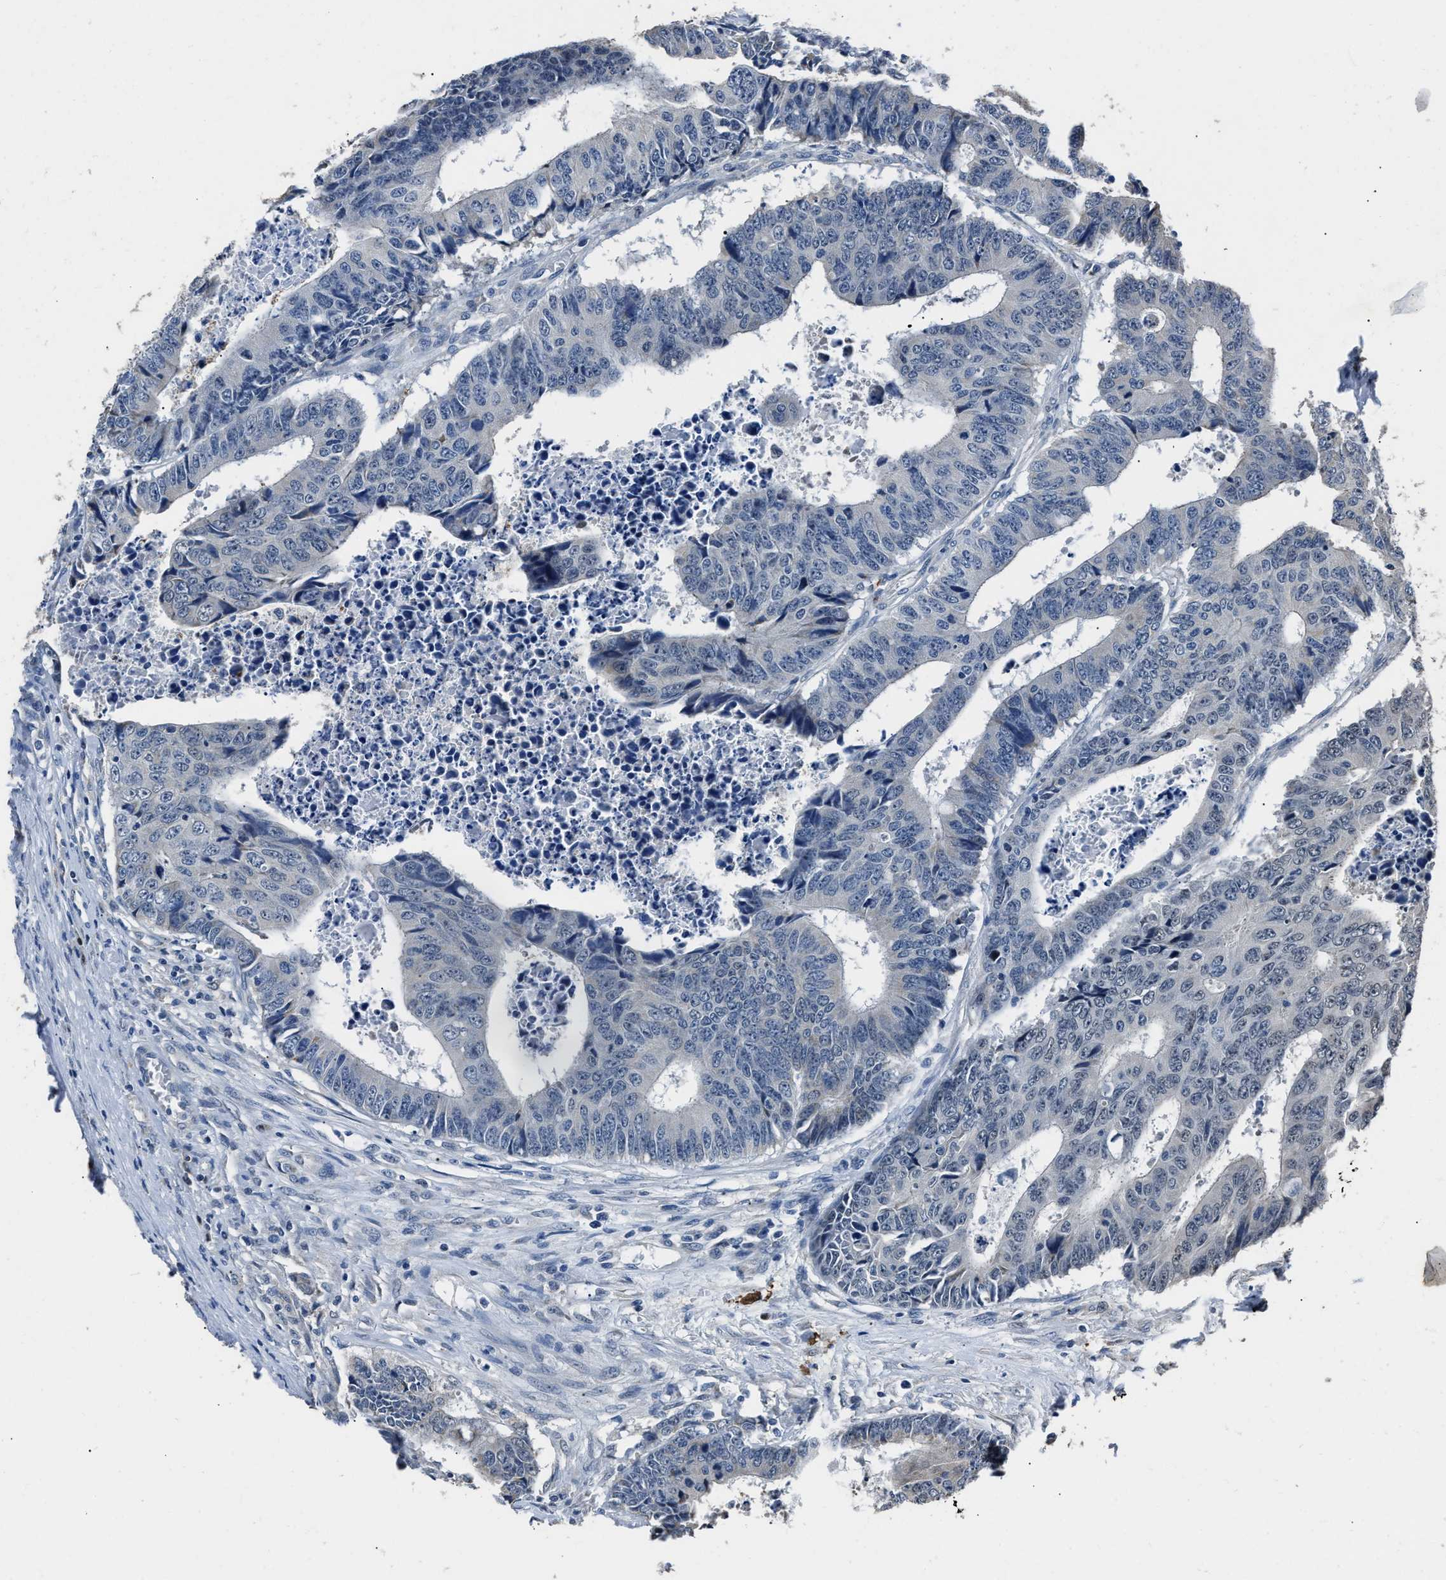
{"staining": {"intensity": "negative", "quantity": "none", "location": "none"}, "tissue": "colorectal cancer", "cell_type": "Tumor cells", "image_type": "cancer", "snomed": [{"axis": "morphology", "description": "Adenocarcinoma, NOS"}, {"axis": "topography", "description": "Rectum"}], "caption": "Immunohistochemistry of human colorectal adenocarcinoma displays no staining in tumor cells. (Immunohistochemistry, brightfield microscopy, high magnification).", "gene": "NSUN5", "patient": {"sex": "male", "age": 84}}